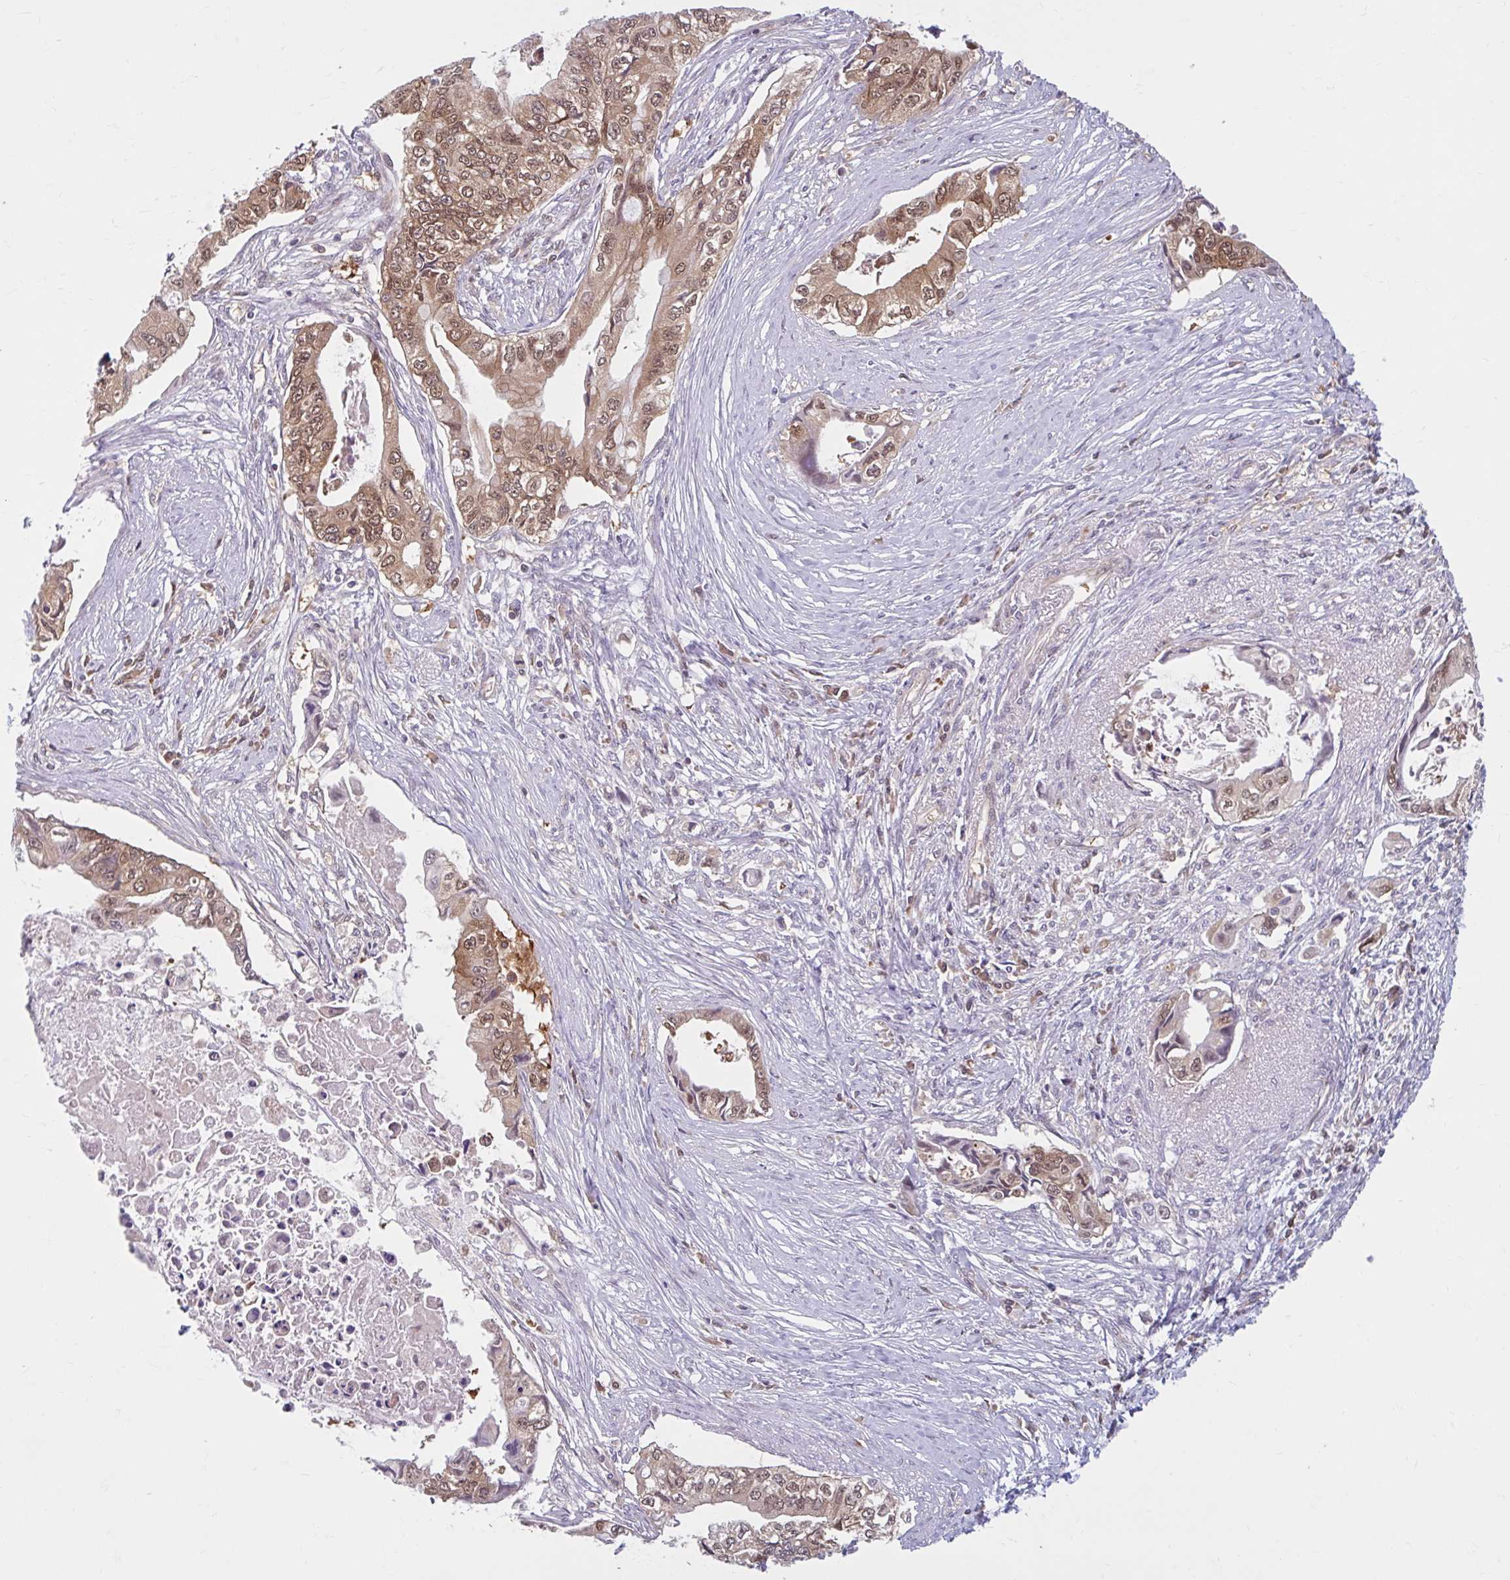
{"staining": {"intensity": "moderate", "quantity": ">75%", "location": "cytoplasmic/membranous,nuclear"}, "tissue": "pancreatic cancer", "cell_type": "Tumor cells", "image_type": "cancer", "snomed": [{"axis": "morphology", "description": "Adenocarcinoma, NOS"}, {"axis": "topography", "description": "Pancreas"}], "caption": "Moderate cytoplasmic/membranous and nuclear protein staining is identified in approximately >75% of tumor cells in adenocarcinoma (pancreatic).", "gene": "HMBS", "patient": {"sex": "male", "age": 66}}